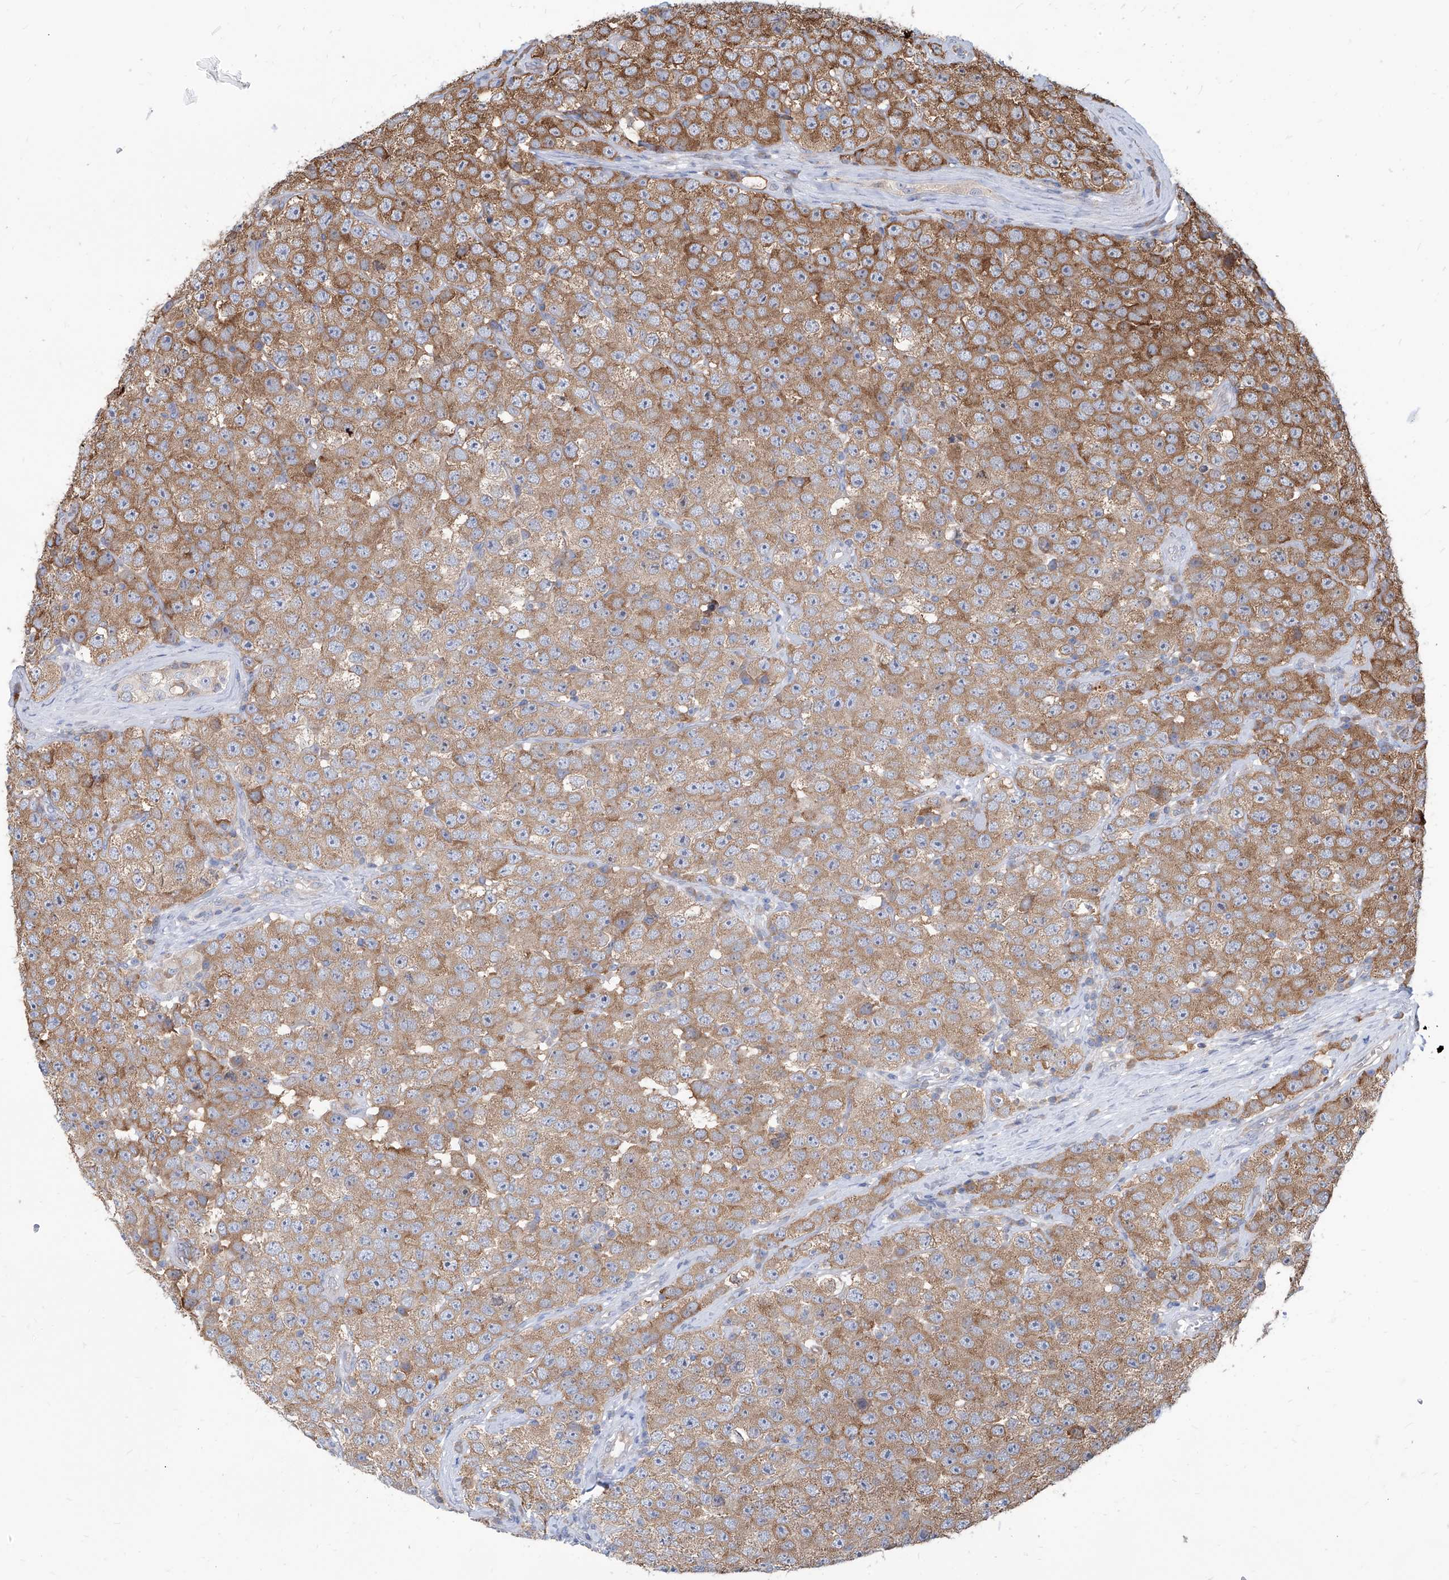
{"staining": {"intensity": "moderate", "quantity": "25%-75%", "location": "cytoplasmic/membranous"}, "tissue": "testis cancer", "cell_type": "Tumor cells", "image_type": "cancer", "snomed": [{"axis": "morphology", "description": "Seminoma, NOS"}, {"axis": "topography", "description": "Testis"}], "caption": "A brown stain labels moderate cytoplasmic/membranous expression of a protein in testis seminoma tumor cells.", "gene": "FAM83B", "patient": {"sex": "male", "age": 28}}